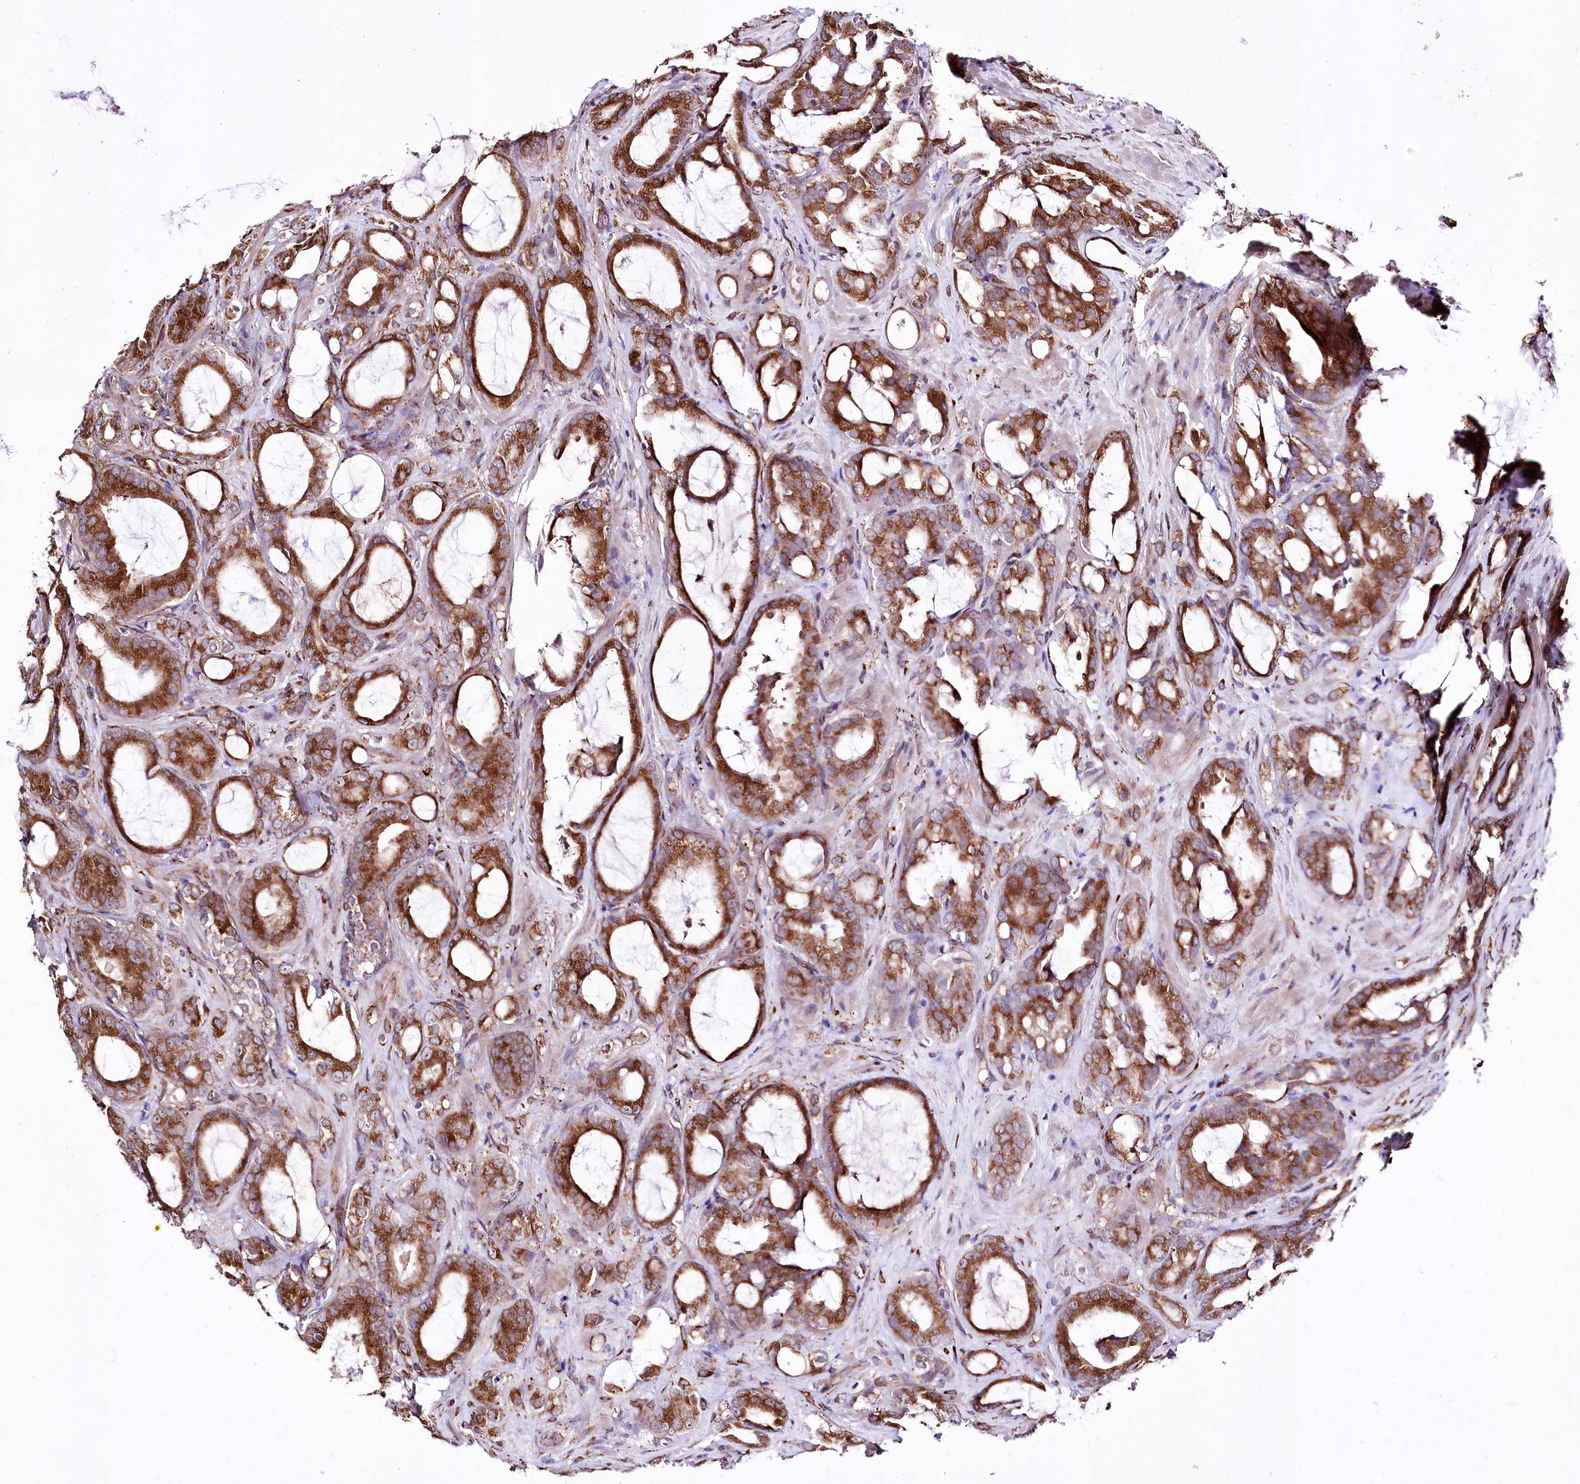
{"staining": {"intensity": "strong", "quantity": ">75%", "location": "cytoplasmic/membranous"}, "tissue": "prostate cancer", "cell_type": "Tumor cells", "image_type": "cancer", "snomed": [{"axis": "morphology", "description": "Adenocarcinoma, High grade"}, {"axis": "topography", "description": "Prostate"}], "caption": "A micrograph of human prostate adenocarcinoma (high-grade) stained for a protein exhibits strong cytoplasmic/membranous brown staining in tumor cells. The protein is stained brown, and the nuclei are stained in blue (DAB IHC with brightfield microscopy, high magnification).", "gene": "WWC1", "patient": {"sex": "male", "age": 72}}